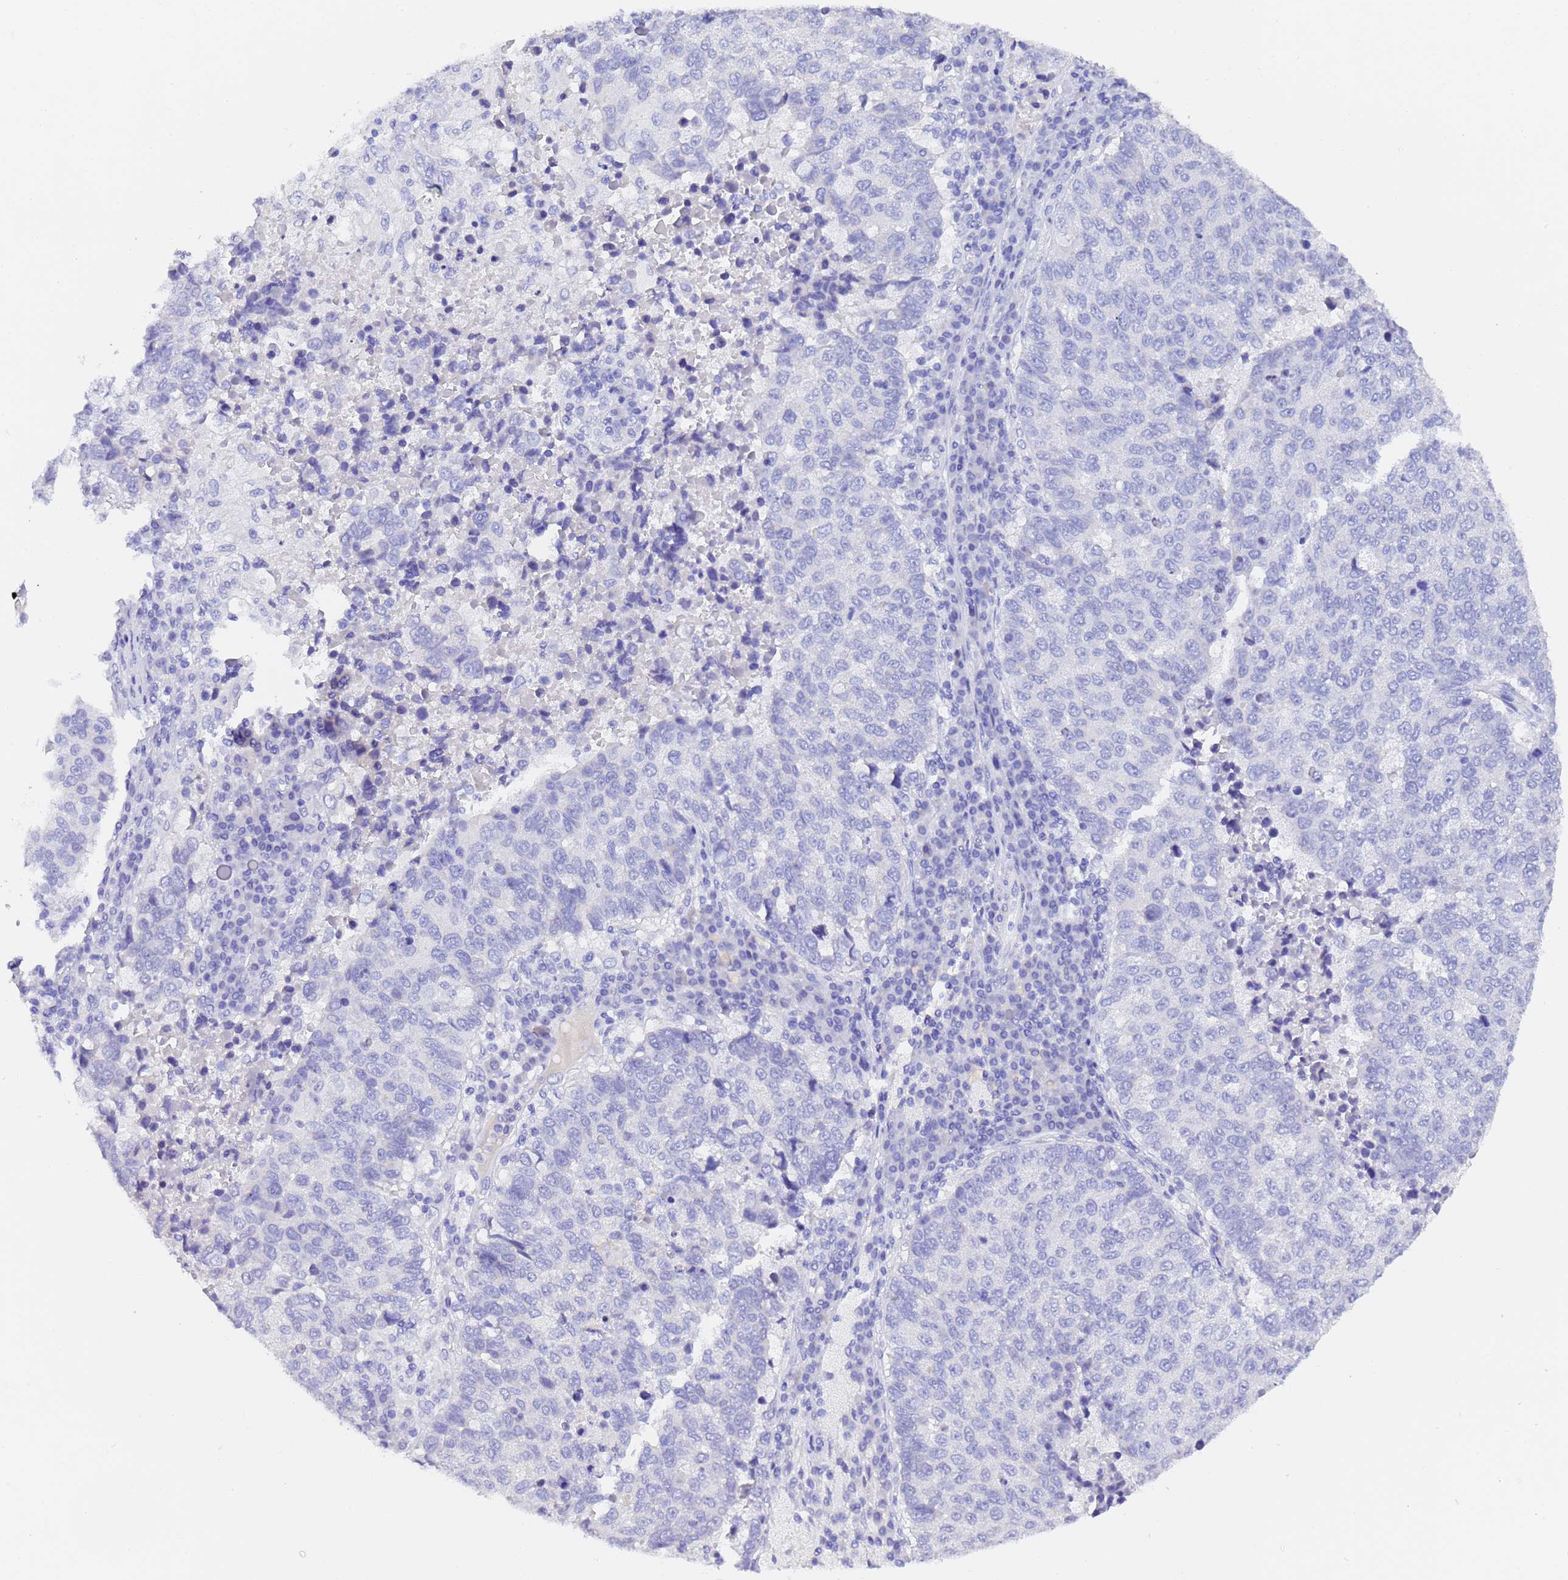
{"staining": {"intensity": "negative", "quantity": "none", "location": "none"}, "tissue": "lung cancer", "cell_type": "Tumor cells", "image_type": "cancer", "snomed": [{"axis": "morphology", "description": "Squamous cell carcinoma, NOS"}, {"axis": "topography", "description": "Lung"}], "caption": "Tumor cells are negative for protein expression in human lung cancer (squamous cell carcinoma).", "gene": "GABRA1", "patient": {"sex": "male", "age": 73}}